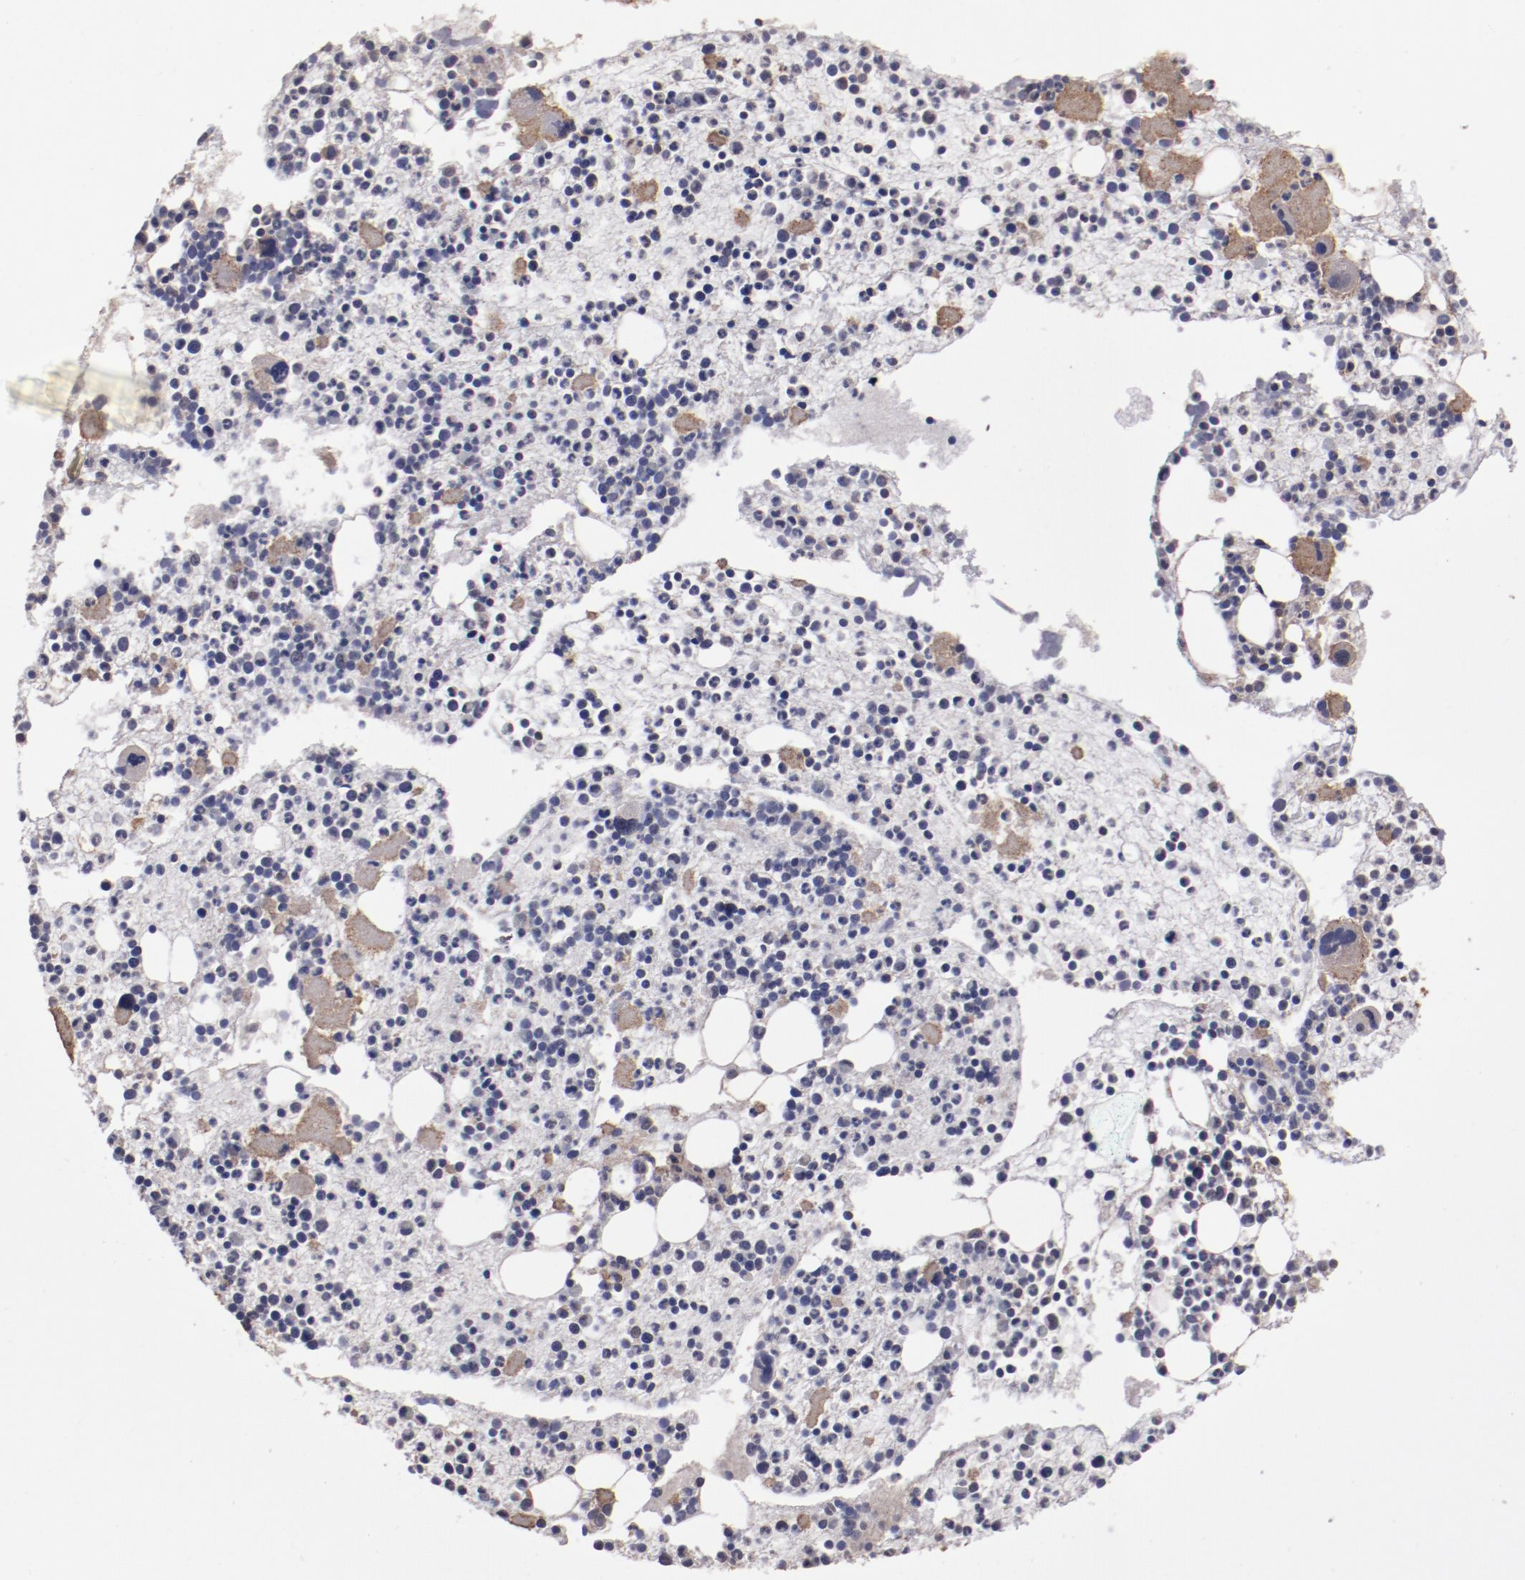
{"staining": {"intensity": "weak", "quantity": "<25%", "location": "cytoplasmic/membranous"}, "tissue": "bone marrow", "cell_type": "Hematopoietic cells", "image_type": "normal", "snomed": [{"axis": "morphology", "description": "Normal tissue, NOS"}, {"axis": "topography", "description": "Bone marrow"}], "caption": "High power microscopy image of an immunohistochemistry micrograph of unremarkable bone marrow, revealing no significant positivity in hematopoietic cells.", "gene": "FAT1", "patient": {"sex": "male", "age": 15}}